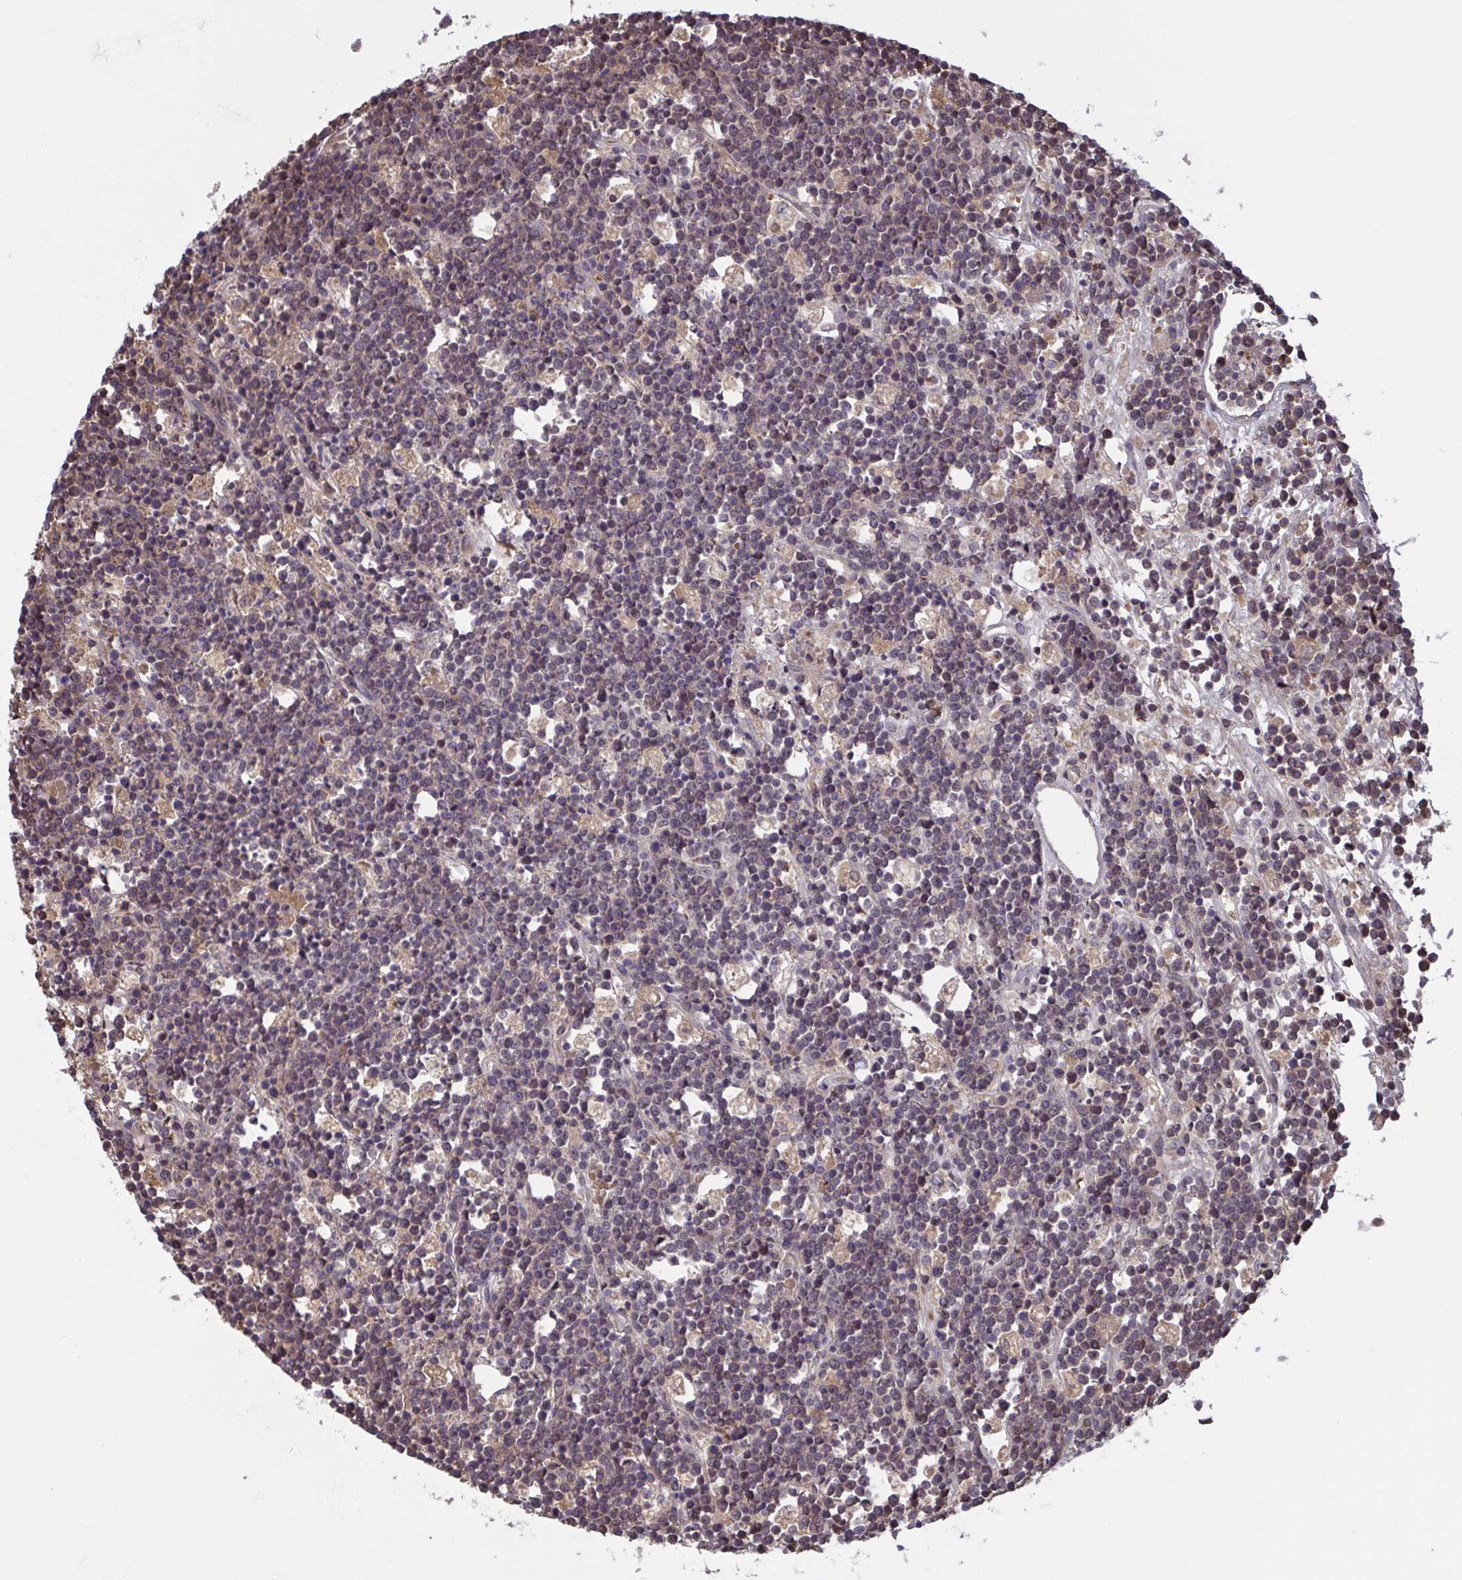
{"staining": {"intensity": "weak", "quantity": "25%-75%", "location": "nuclear"}, "tissue": "lymphoma", "cell_type": "Tumor cells", "image_type": "cancer", "snomed": [{"axis": "morphology", "description": "Malignant lymphoma, non-Hodgkin's type, High grade"}, {"axis": "topography", "description": "Ovary"}], "caption": "A low amount of weak nuclear expression is present in approximately 25%-75% of tumor cells in lymphoma tissue. (DAB (3,3'-diaminobenzidine) IHC with brightfield microscopy, high magnification).", "gene": "IL1R1", "patient": {"sex": "female", "age": 56}}